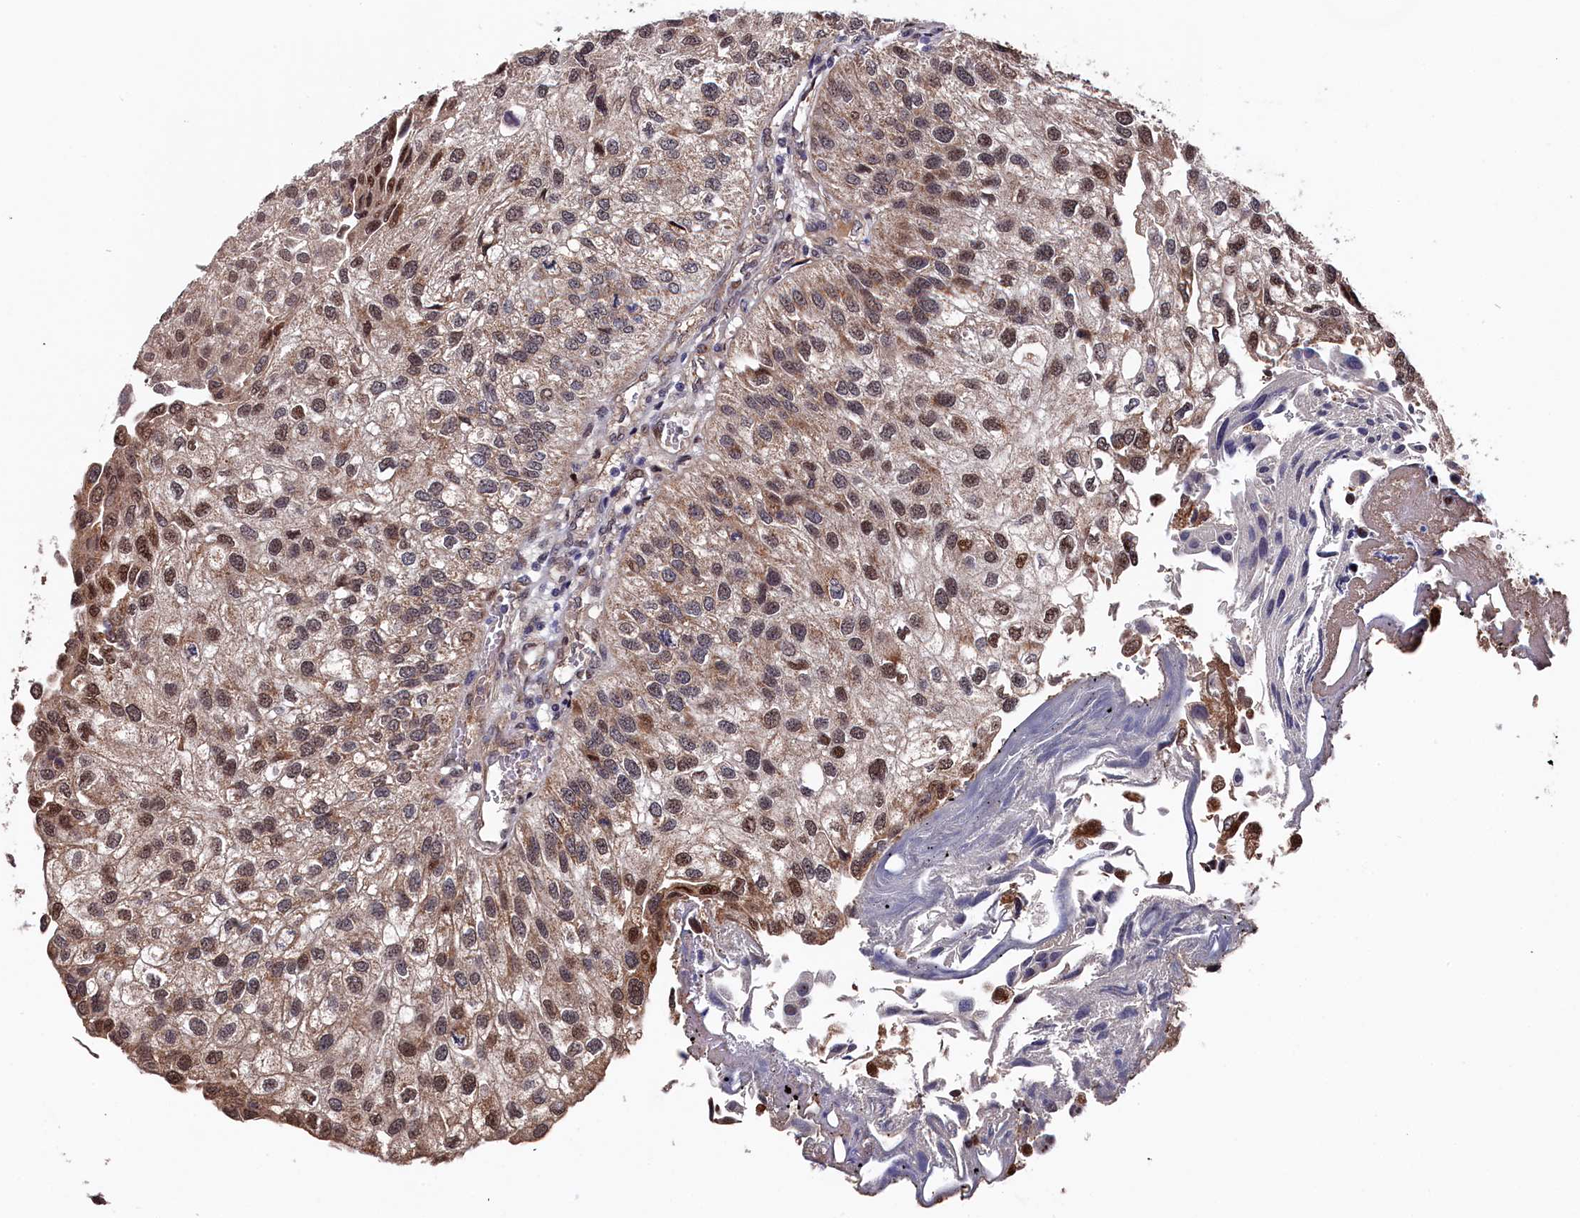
{"staining": {"intensity": "moderate", "quantity": "25%-75%", "location": "cytoplasmic/membranous,nuclear"}, "tissue": "urothelial cancer", "cell_type": "Tumor cells", "image_type": "cancer", "snomed": [{"axis": "morphology", "description": "Urothelial carcinoma, Low grade"}, {"axis": "topography", "description": "Urinary bladder"}], "caption": "Tumor cells display medium levels of moderate cytoplasmic/membranous and nuclear expression in approximately 25%-75% of cells in human low-grade urothelial carcinoma.", "gene": "CLPX", "patient": {"sex": "female", "age": 89}}